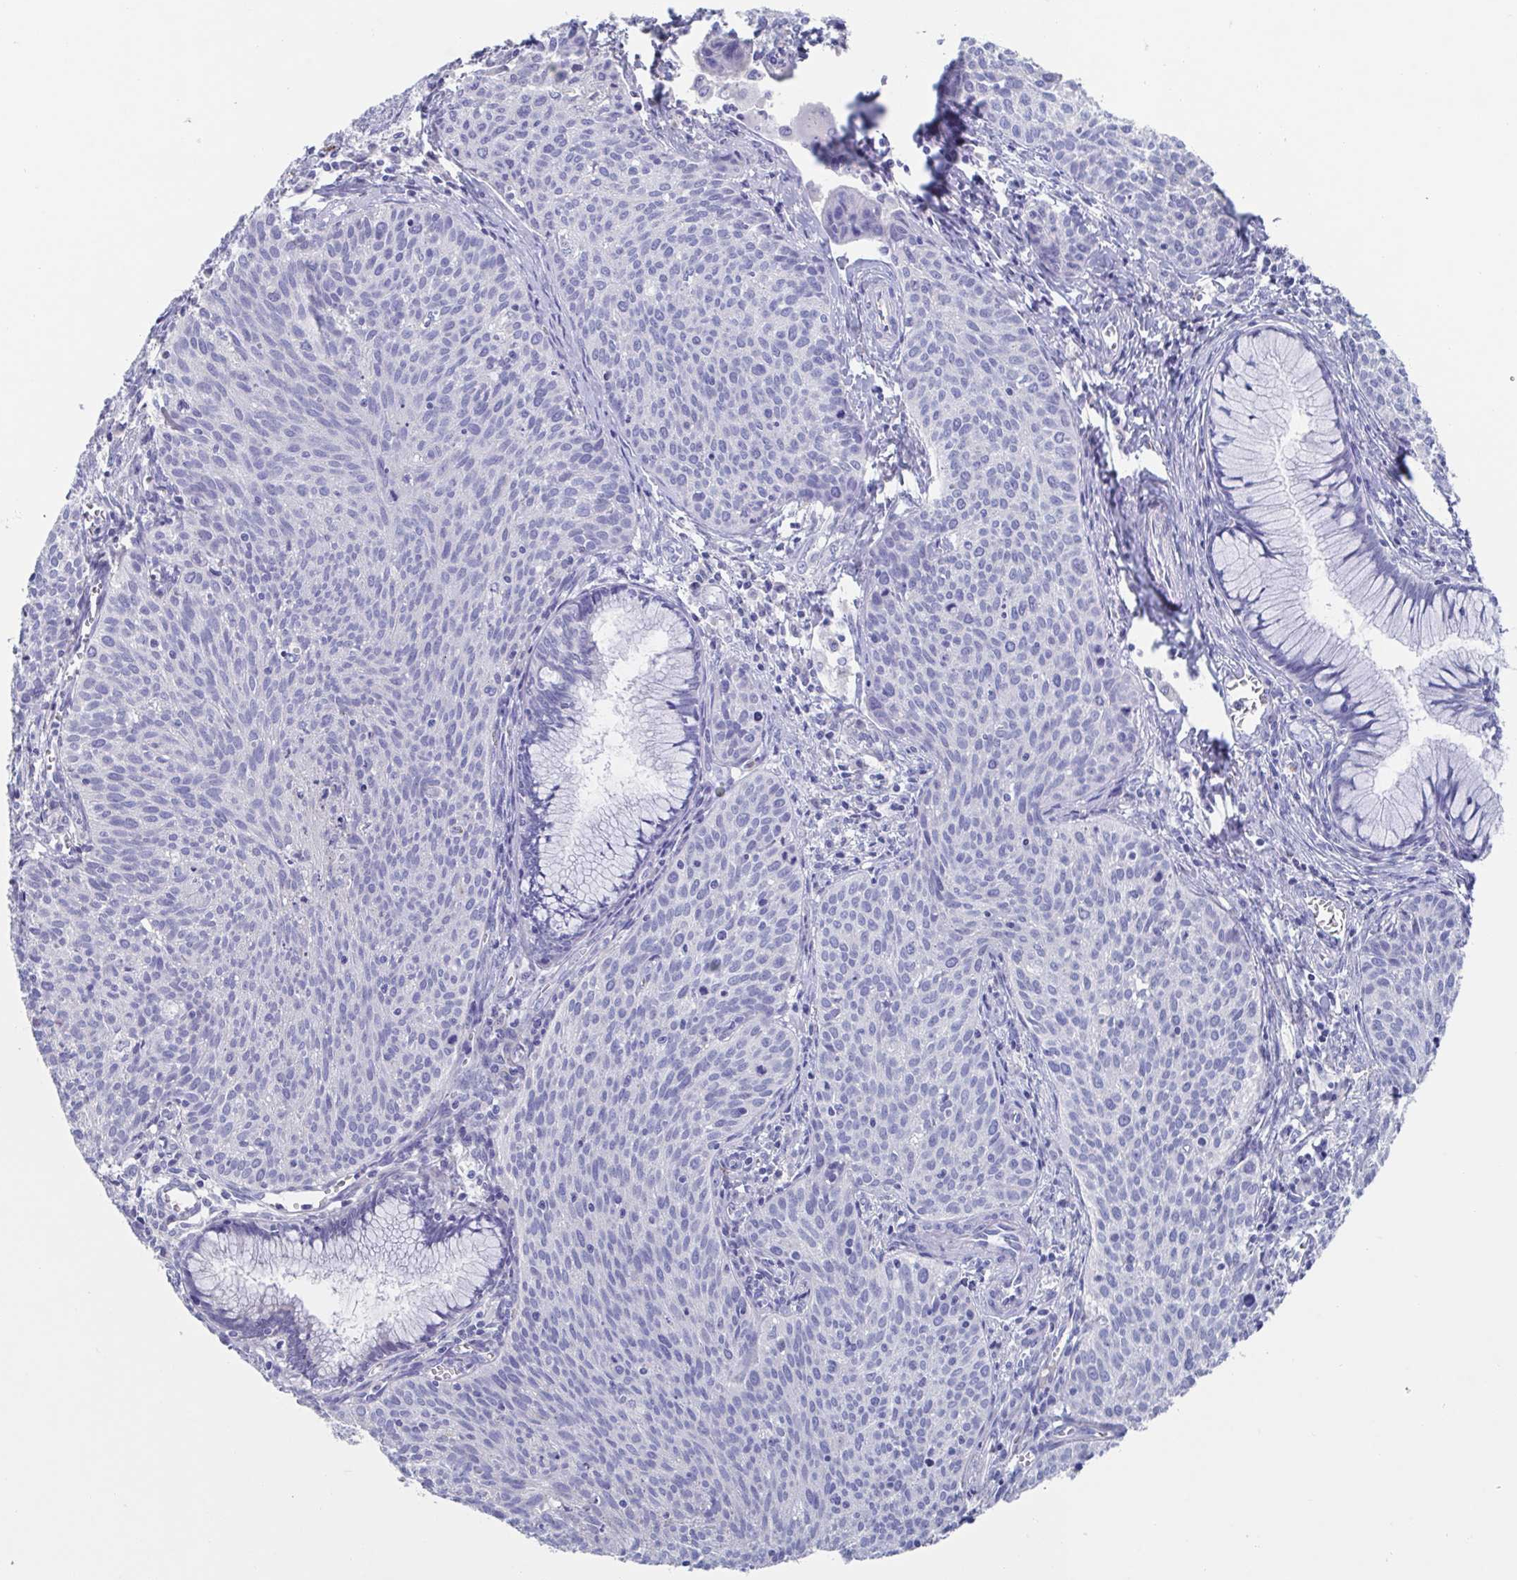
{"staining": {"intensity": "negative", "quantity": "none", "location": "none"}, "tissue": "cervical cancer", "cell_type": "Tumor cells", "image_type": "cancer", "snomed": [{"axis": "morphology", "description": "Squamous cell carcinoma, NOS"}, {"axis": "topography", "description": "Cervix"}], "caption": "Photomicrograph shows no protein expression in tumor cells of cervical cancer (squamous cell carcinoma) tissue. (IHC, brightfield microscopy, high magnification).", "gene": "CDH2", "patient": {"sex": "female", "age": 38}}